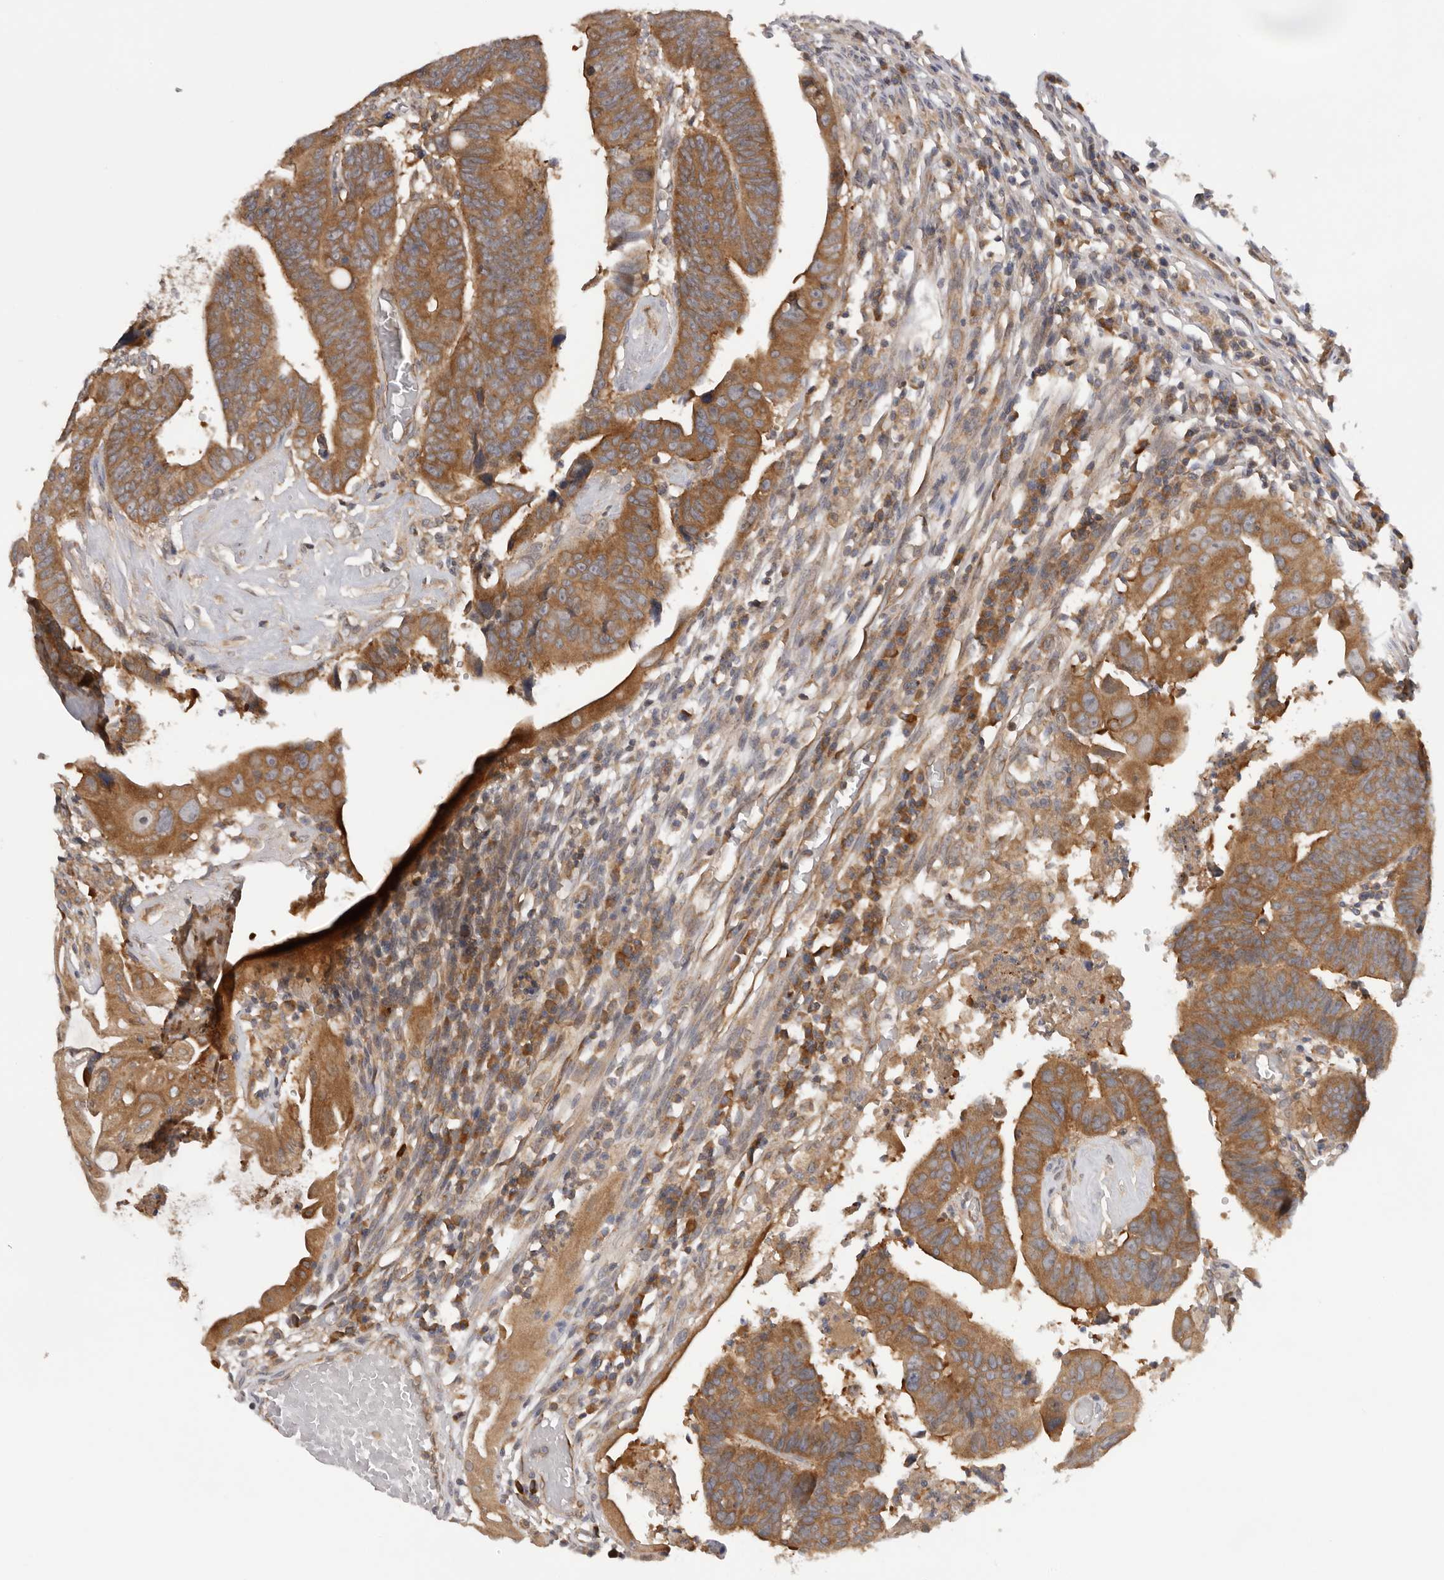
{"staining": {"intensity": "strong", "quantity": ">75%", "location": "cytoplasmic/membranous"}, "tissue": "colorectal cancer", "cell_type": "Tumor cells", "image_type": "cancer", "snomed": [{"axis": "morphology", "description": "Adenocarcinoma, NOS"}, {"axis": "topography", "description": "Rectum"}], "caption": "Colorectal adenocarcinoma stained with a brown dye demonstrates strong cytoplasmic/membranous positive staining in about >75% of tumor cells.", "gene": "PPP1R42", "patient": {"sex": "female", "age": 65}}